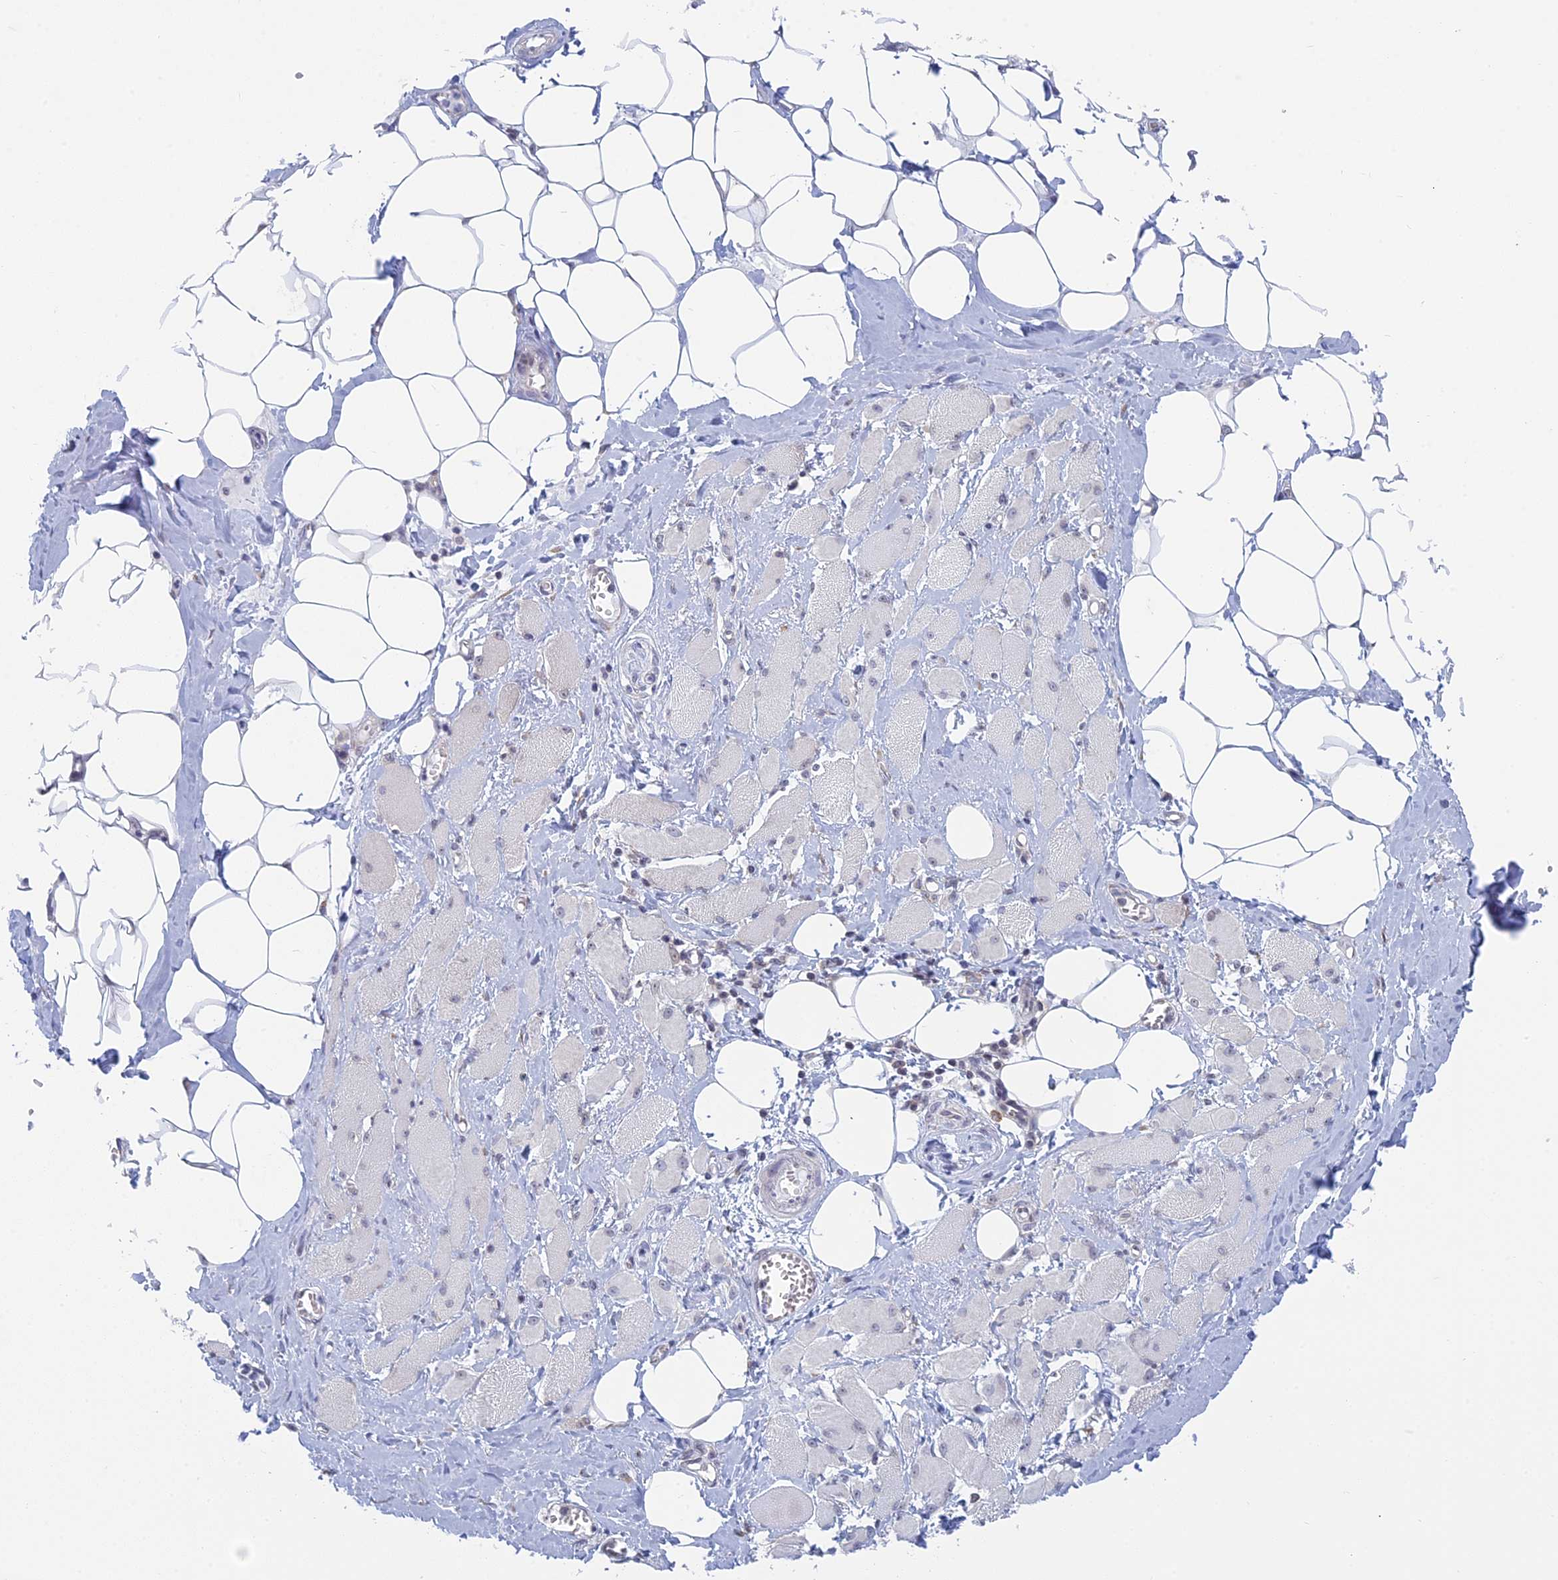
{"staining": {"intensity": "weak", "quantity": "25%-75%", "location": "cytoplasmic/membranous,nuclear"}, "tissue": "skeletal muscle", "cell_type": "Myocytes", "image_type": "normal", "snomed": [{"axis": "morphology", "description": "Normal tissue, NOS"}, {"axis": "morphology", "description": "Basal cell carcinoma"}, {"axis": "topography", "description": "Skeletal muscle"}], "caption": "Protein staining reveals weak cytoplasmic/membranous,nuclear expression in about 25%-75% of myocytes in normal skeletal muscle. Using DAB (brown) and hematoxylin (blue) stains, captured at high magnification using brightfield microscopy.", "gene": "RPS19BP1", "patient": {"sex": "female", "age": 64}}